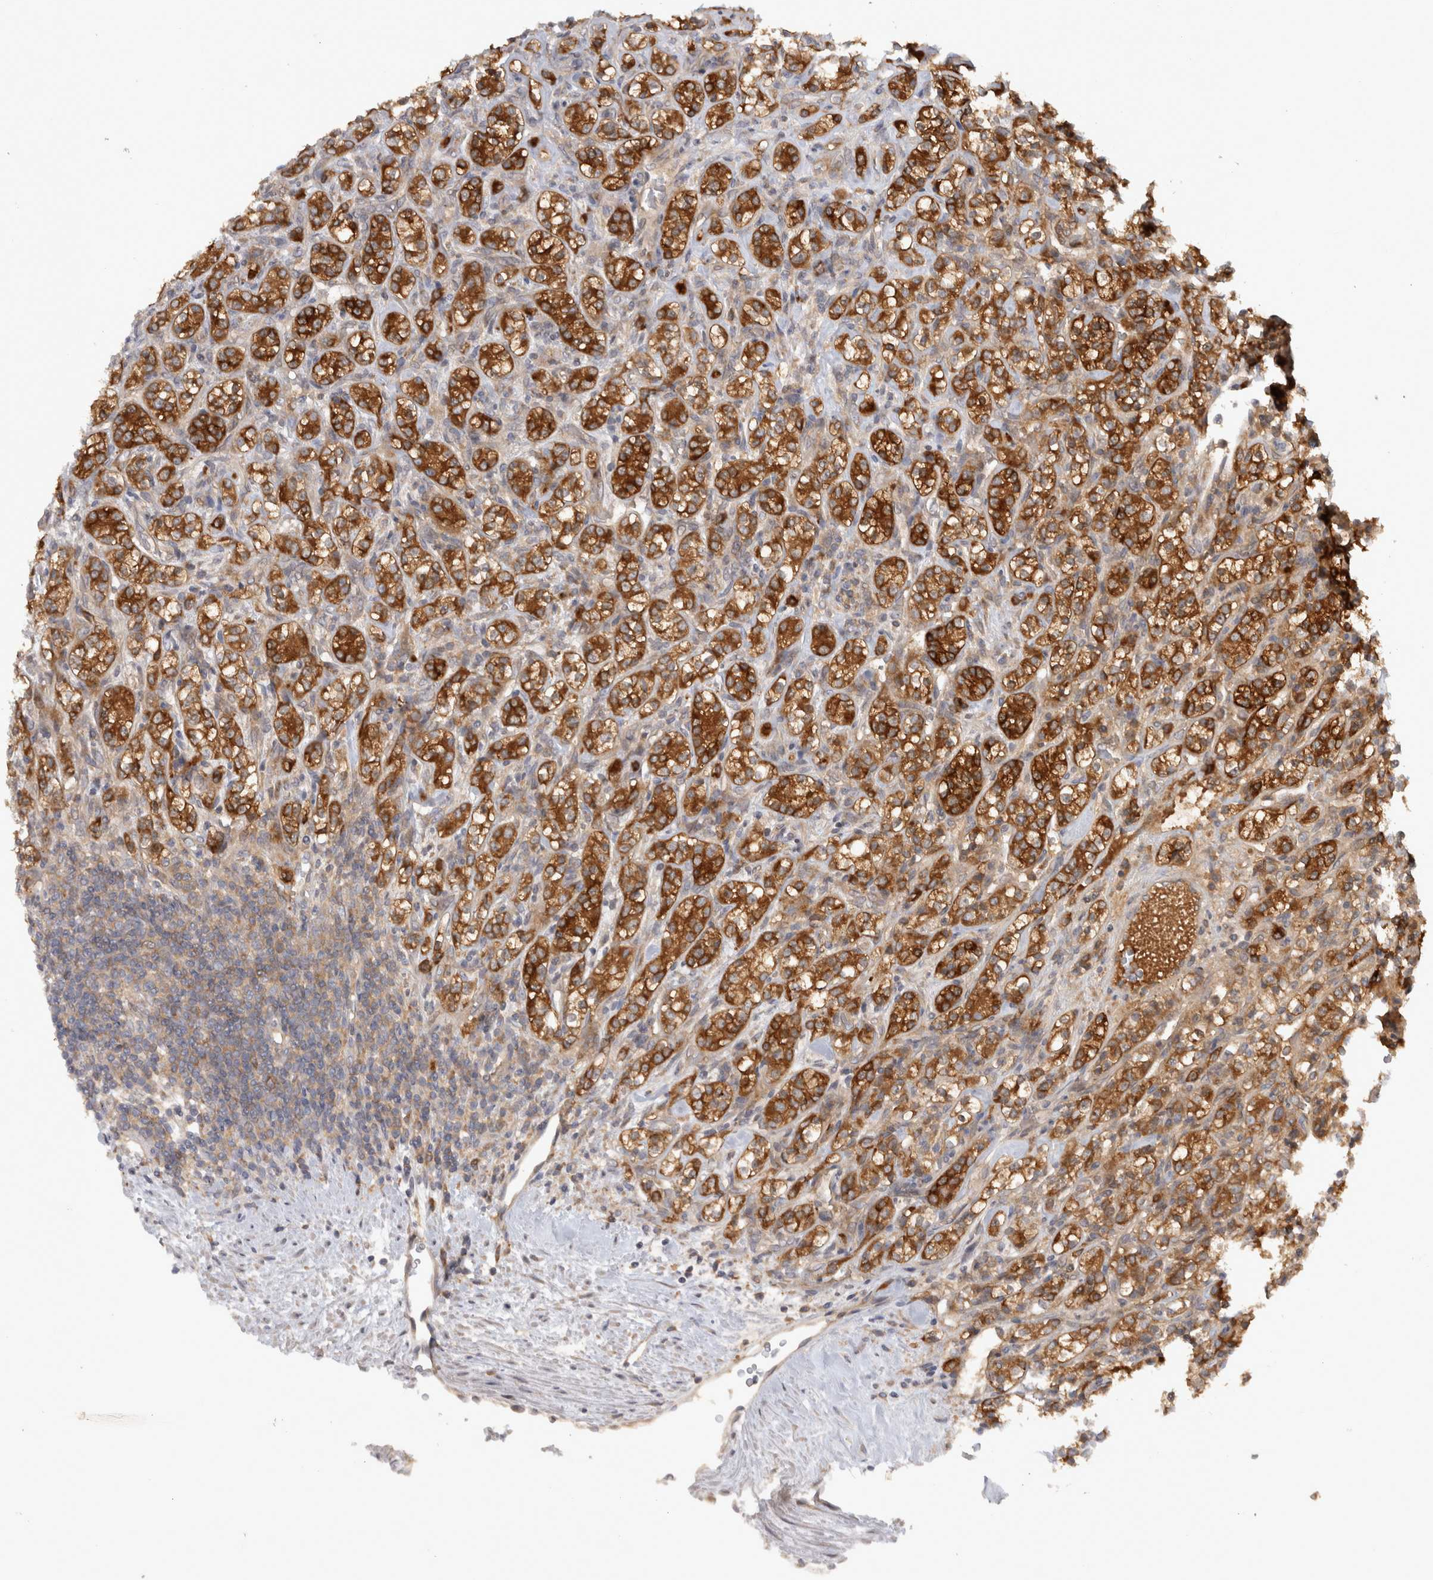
{"staining": {"intensity": "strong", "quantity": ">75%", "location": "cytoplasmic/membranous"}, "tissue": "renal cancer", "cell_type": "Tumor cells", "image_type": "cancer", "snomed": [{"axis": "morphology", "description": "Adenocarcinoma, NOS"}, {"axis": "topography", "description": "Kidney"}], "caption": "An image showing strong cytoplasmic/membranous positivity in approximately >75% of tumor cells in adenocarcinoma (renal), as visualized by brown immunohistochemical staining.", "gene": "VEPH1", "patient": {"sex": "male", "age": 77}}